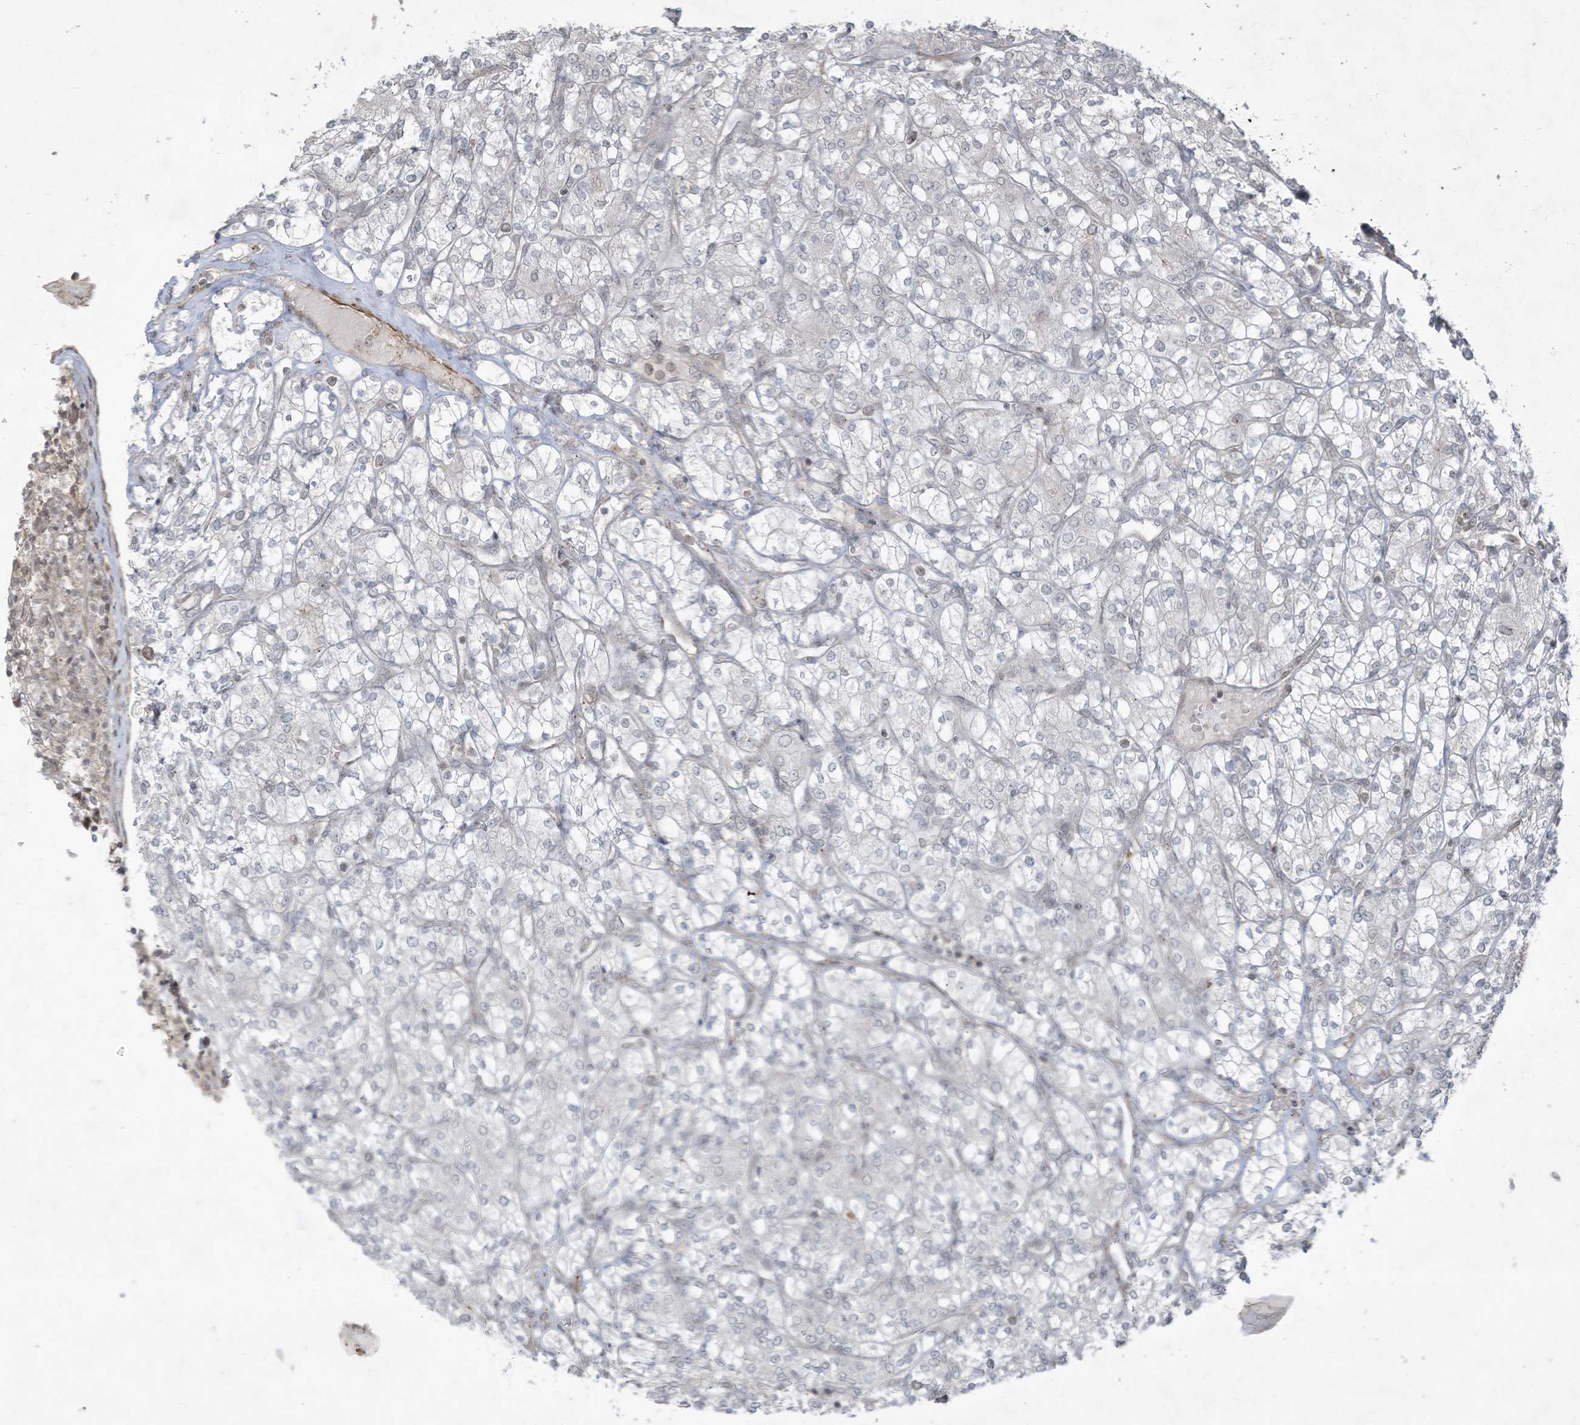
{"staining": {"intensity": "negative", "quantity": "none", "location": "none"}, "tissue": "renal cancer", "cell_type": "Tumor cells", "image_type": "cancer", "snomed": [{"axis": "morphology", "description": "Adenocarcinoma, NOS"}, {"axis": "topography", "description": "Kidney"}], "caption": "This is an immunohistochemistry image of human adenocarcinoma (renal). There is no positivity in tumor cells.", "gene": "ZNF263", "patient": {"sex": "male", "age": 77}}